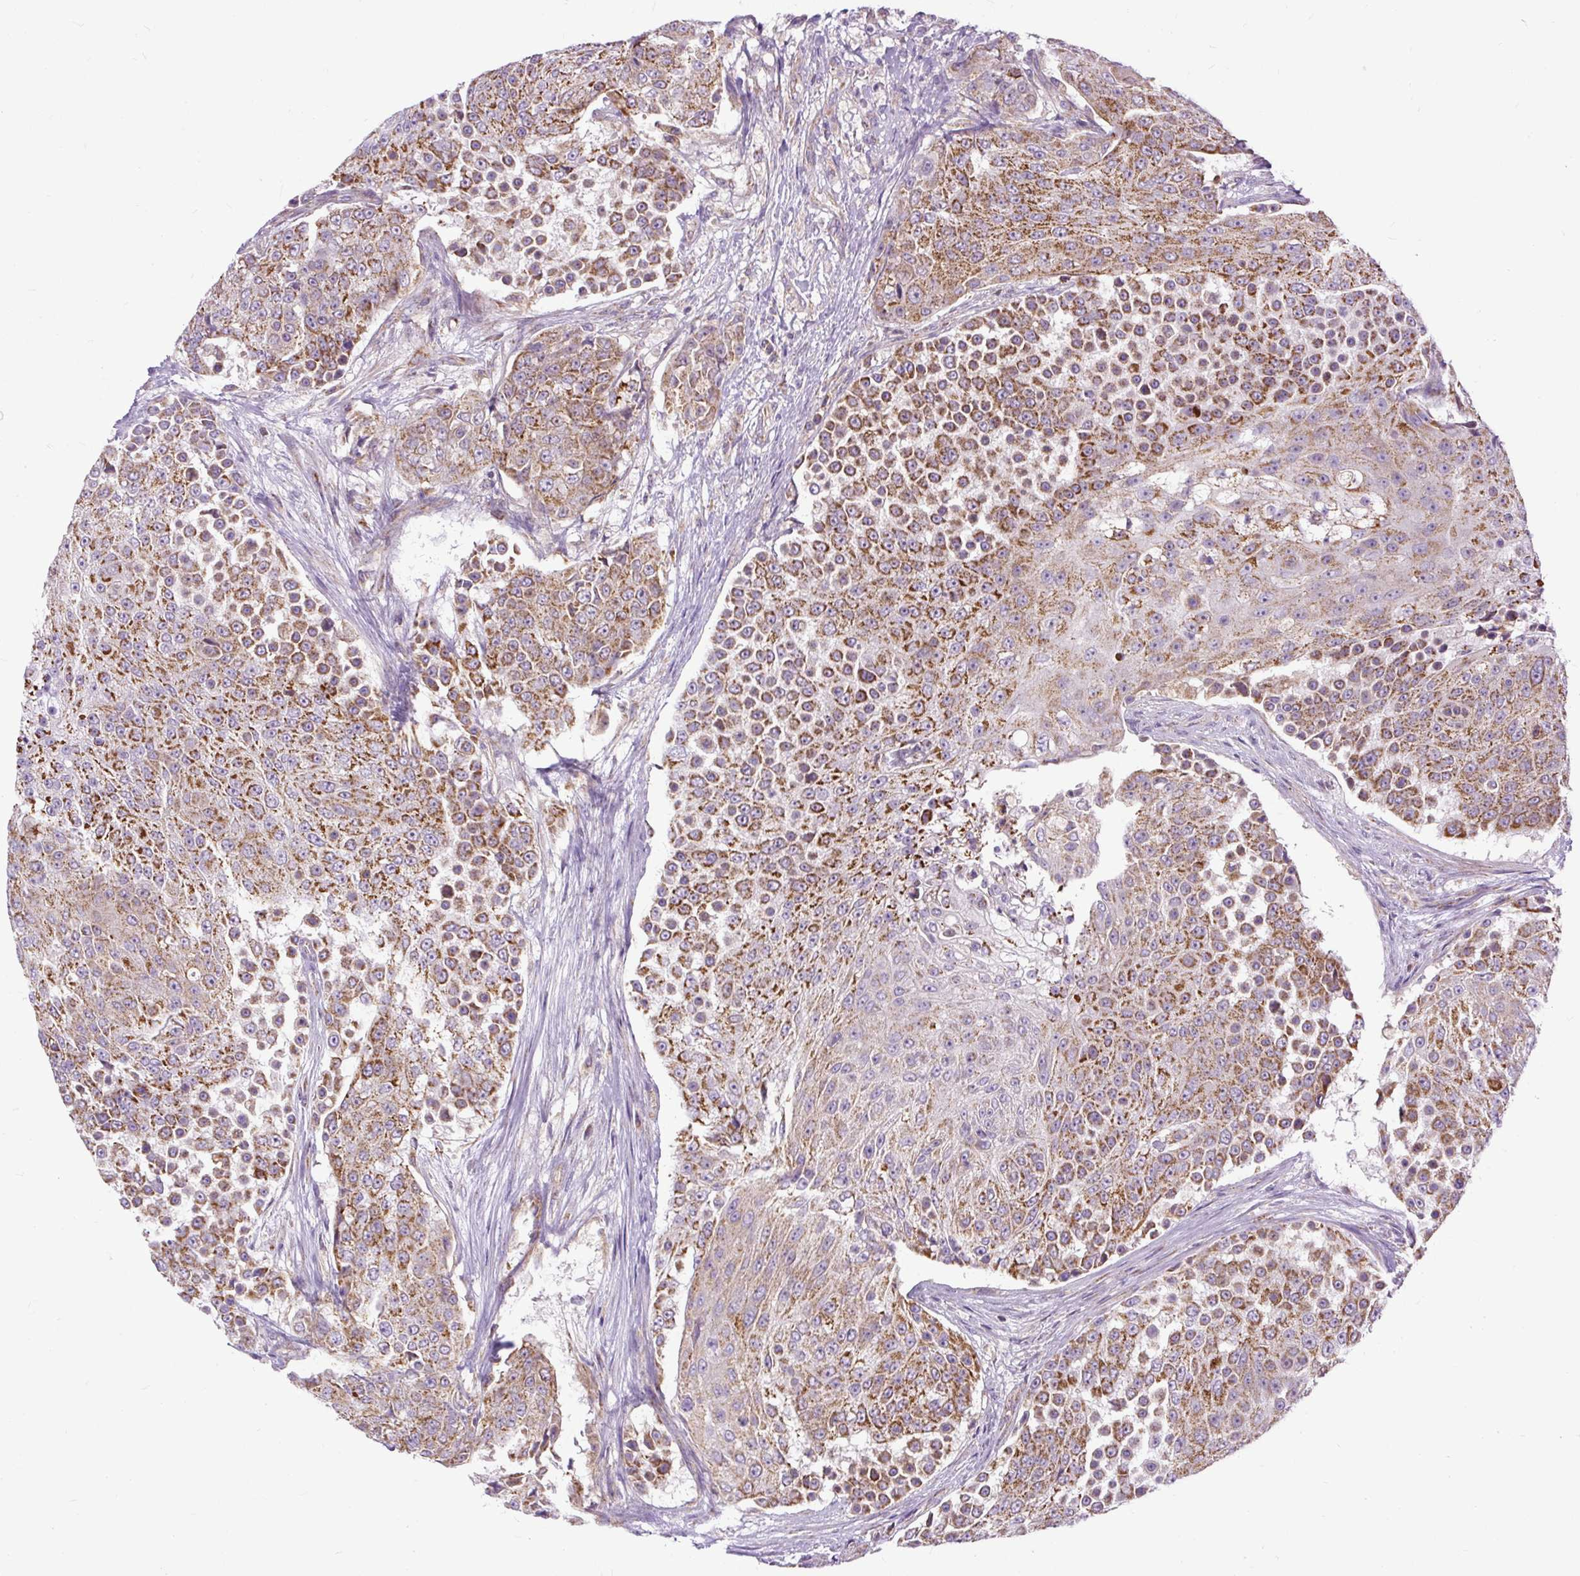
{"staining": {"intensity": "moderate", "quantity": ">75%", "location": "cytoplasmic/membranous"}, "tissue": "urothelial cancer", "cell_type": "Tumor cells", "image_type": "cancer", "snomed": [{"axis": "morphology", "description": "Urothelial carcinoma, High grade"}, {"axis": "topography", "description": "Urinary bladder"}], "caption": "Urothelial carcinoma (high-grade) tissue displays moderate cytoplasmic/membranous positivity in approximately >75% of tumor cells", "gene": "TM2D3", "patient": {"sex": "female", "age": 63}}